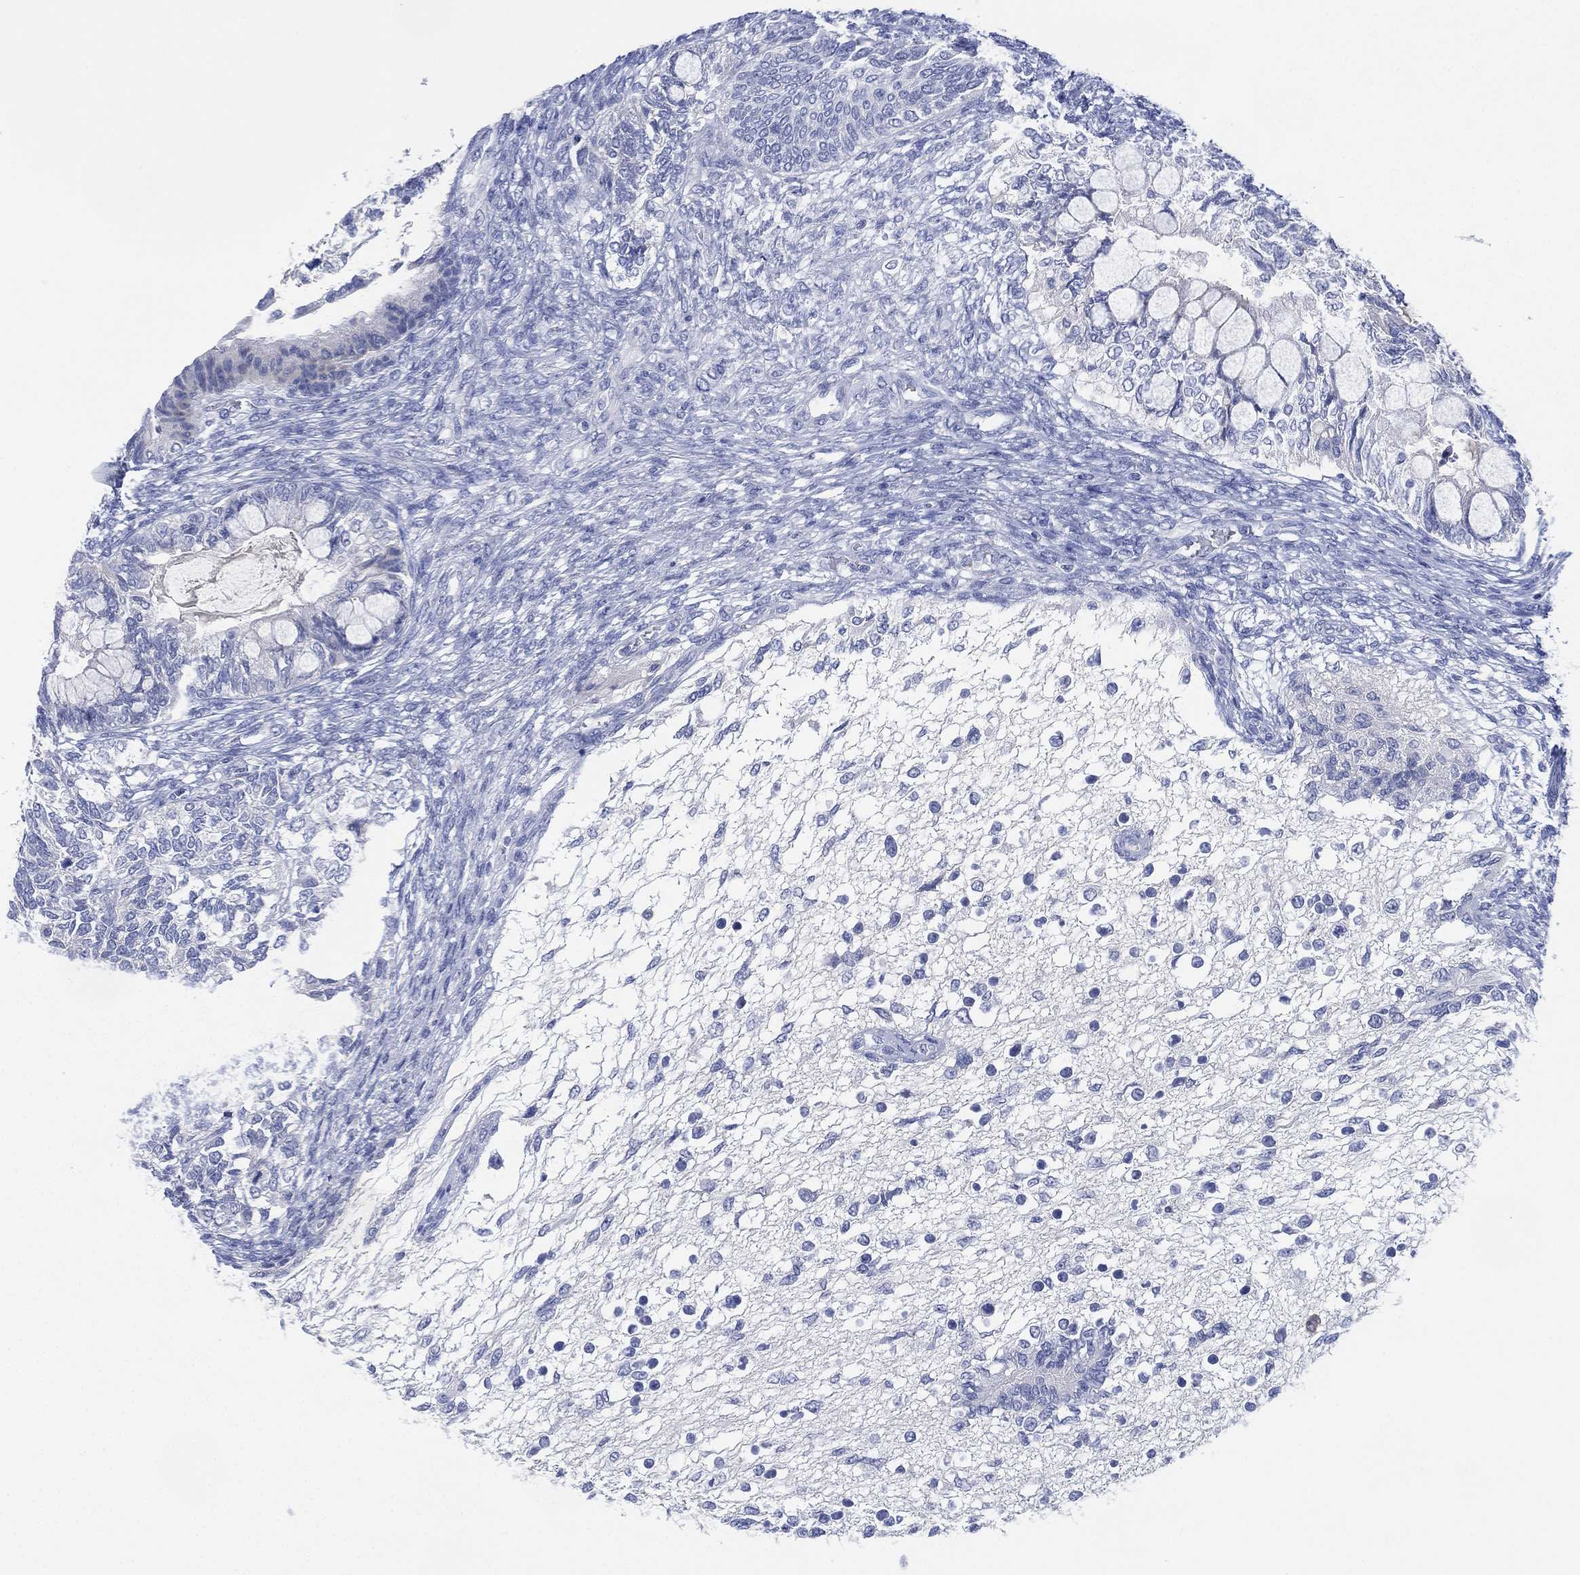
{"staining": {"intensity": "negative", "quantity": "none", "location": "none"}, "tissue": "testis cancer", "cell_type": "Tumor cells", "image_type": "cancer", "snomed": [{"axis": "morphology", "description": "Seminoma, NOS"}, {"axis": "morphology", "description": "Carcinoma, Embryonal, NOS"}, {"axis": "topography", "description": "Testis"}], "caption": "Immunohistochemical staining of testis seminoma shows no significant expression in tumor cells. The staining is performed using DAB (3,3'-diaminobenzidine) brown chromogen with nuclei counter-stained in using hematoxylin.", "gene": "ADAD2", "patient": {"sex": "male", "age": 41}}